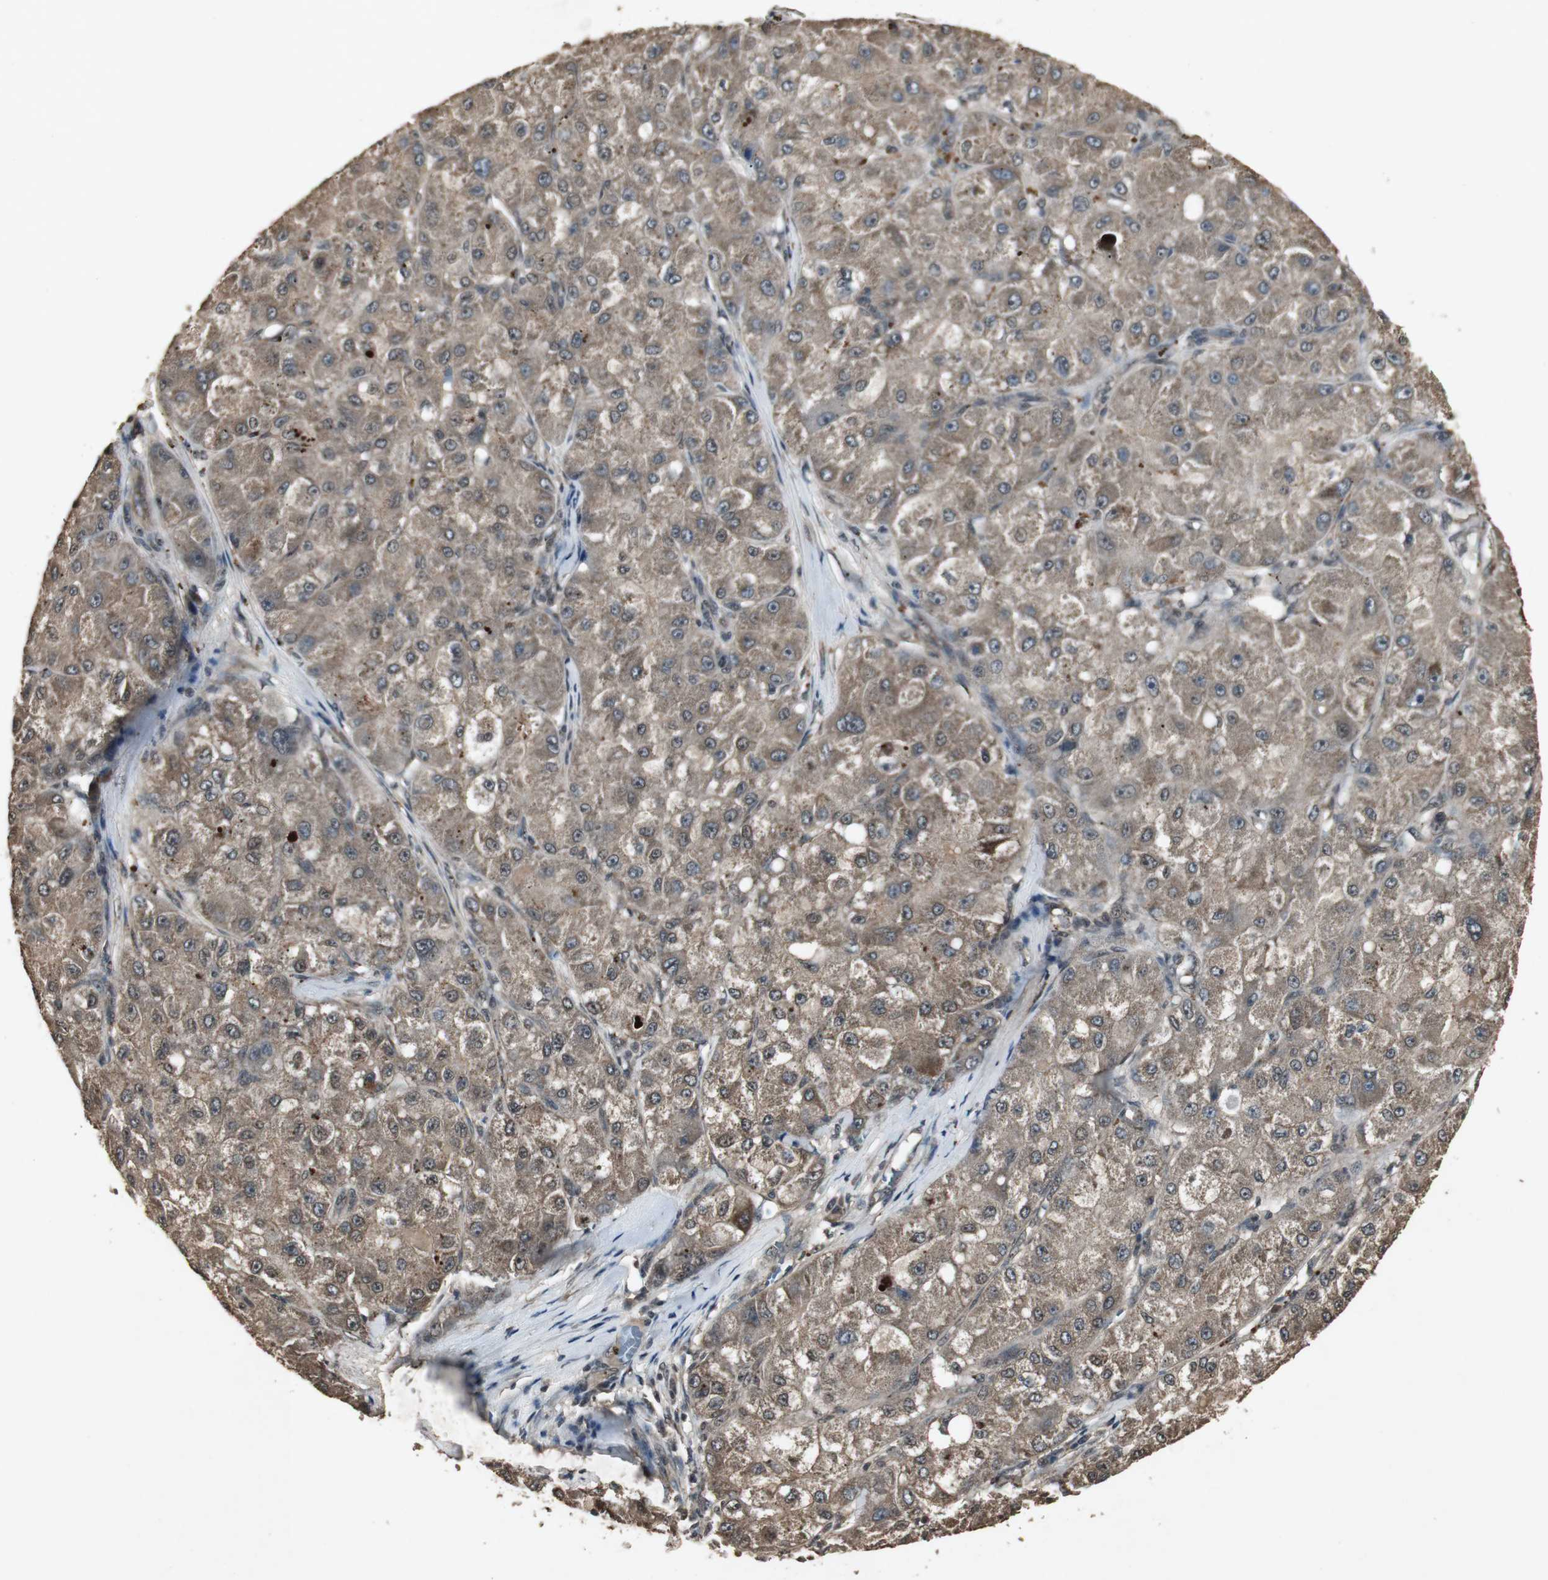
{"staining": {"intensity": "moderate", "quantity": ">75%", "location": "cytoplasmic/membranous"}, "tissue": "liver cancer", "cell_type": "Tumor cells", "image_type": "cancer", "snomed": [{"axis": "morphology", "description": "Carcinoma, Hepatocellular, NOS"}, {"axis": "topography", "description": "Liver"}], "caption": "This histopathology image reveals immunohistochemistry (IHC) staining of liver hepatocellular carcinoma, with medium moderate cytoplasmic/membranous staining in about >75% of tumor cells.", "gene": "EMX1", "patient": {"sex": "male", "age": 80}}